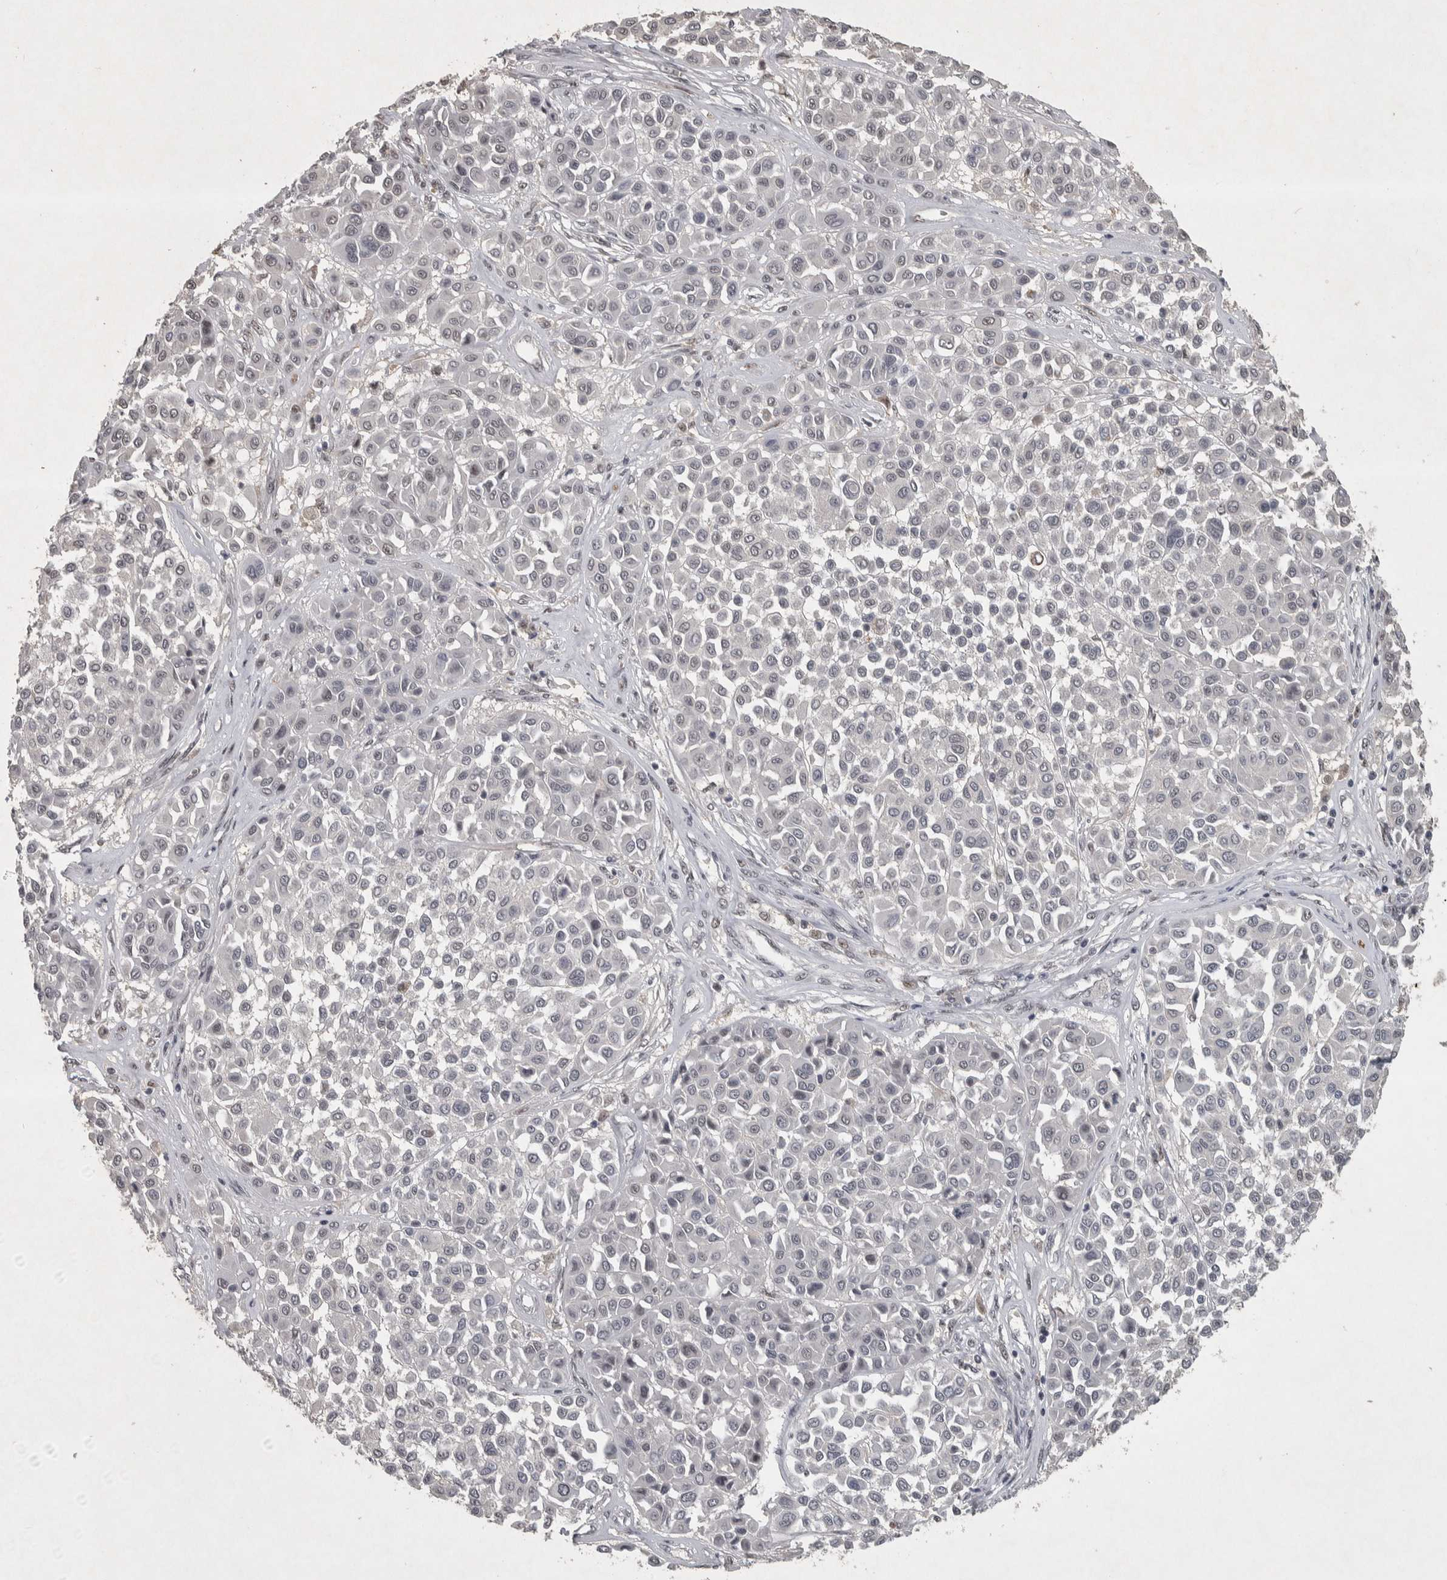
{"staining": {"intensity": "negative", "quantity": "none", "location": "none"}, "tissue": "melanoma", "cell_type": "Tumor cells", "image_type": "cancer", "snomed": [{"axis": "morphology", "description": "Malignant melanoma, Metastatic site"}, {"axis": "topography", "description": "Soft tissue"}], "caption": "The histopathology image shows no staining of tumor cells in malignant melanoma (metastatic site).", "gene": "DDX42", "patient": {"sex": "male", "age": 41}}